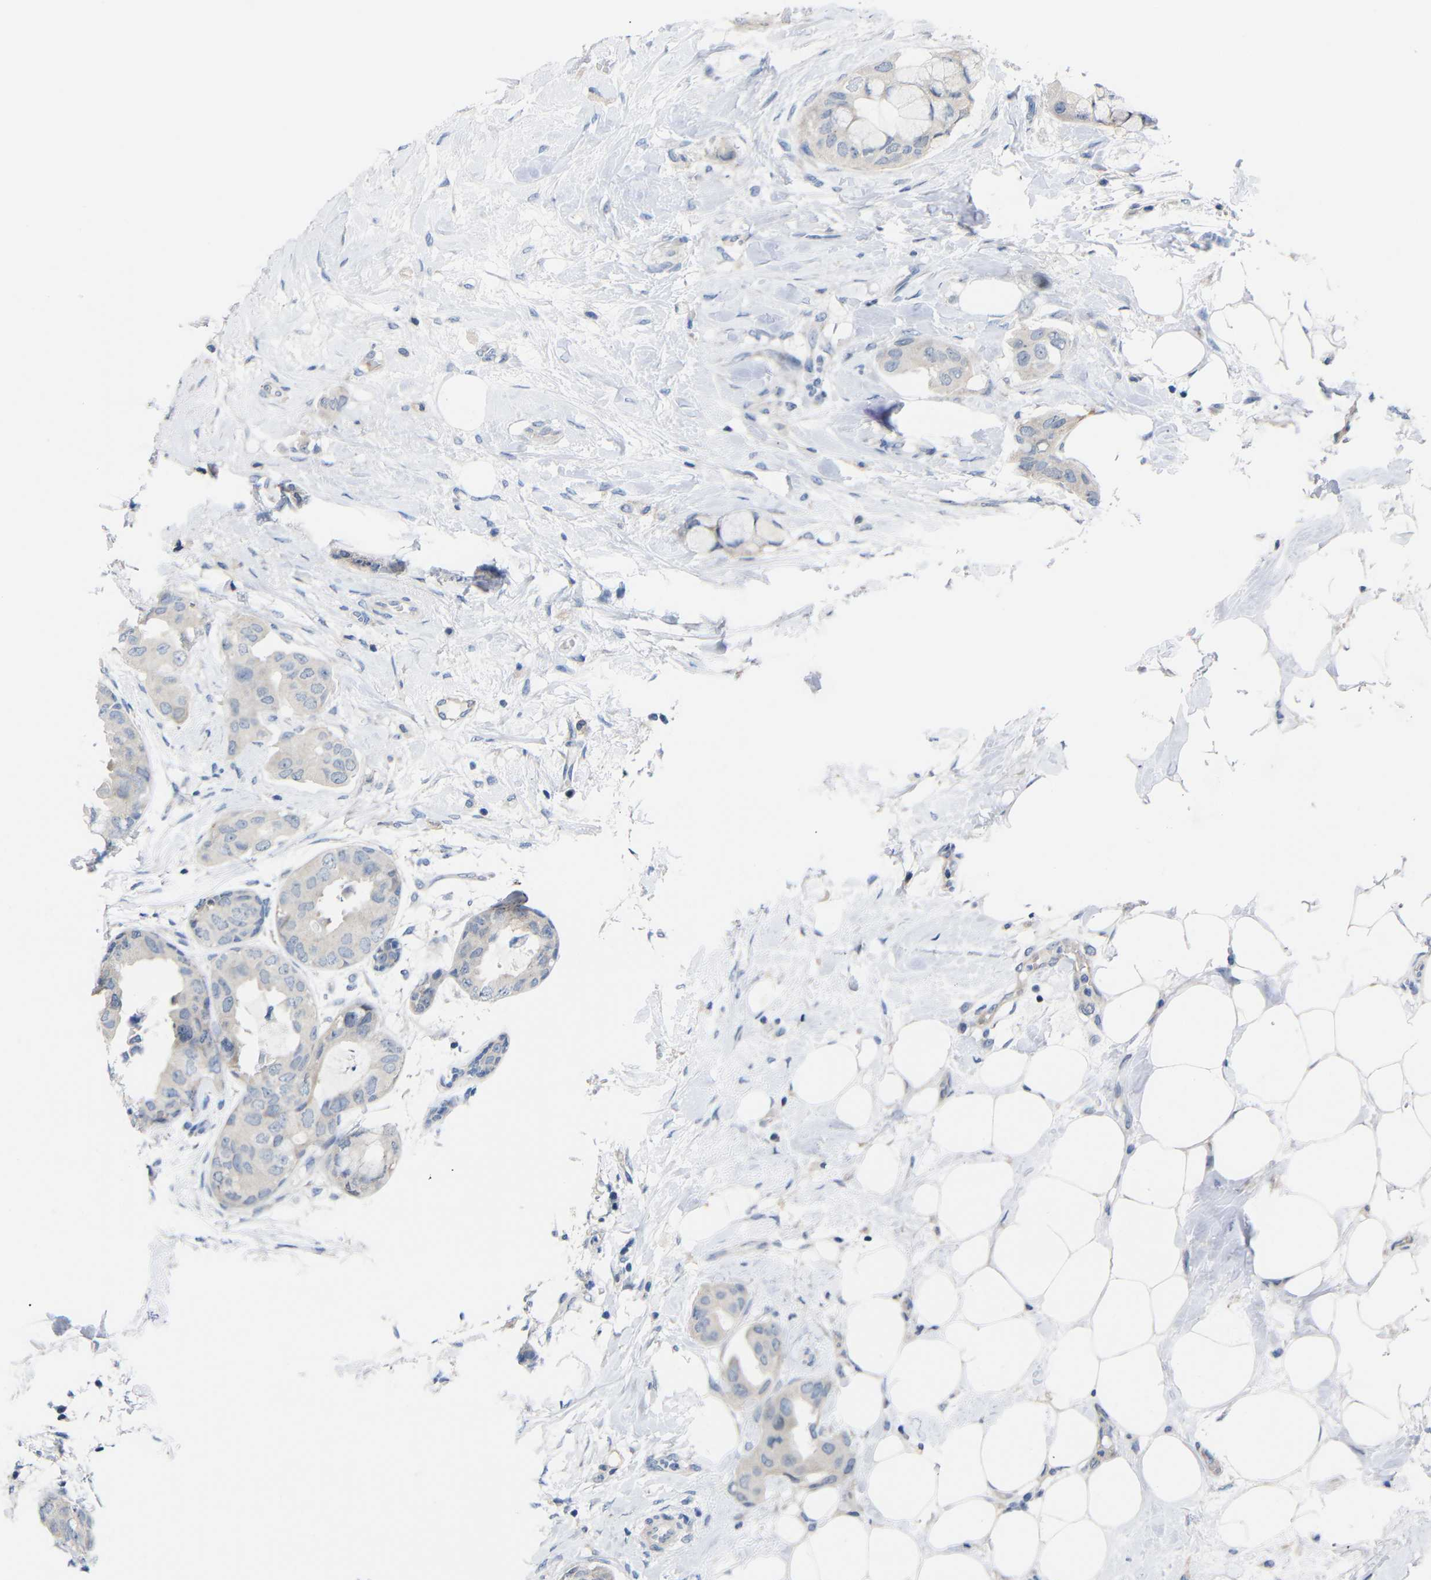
{"staining": {"intensity": "negative", "quantity": "none", "location": "none"}, "tissue": "breast cancer", "cell_type": "Tumor cells", "image_type": "cancer", "snomed": [{"axis": "morphology", "description": "Duct carcinoma"}, {"axis": "topography", "description": "Breast"}], "caption": "An immunohistochemistry histopathology image of breast cancer (intraductal carcinoma) is shown. There is no staining in tumor cells of breast cancer (intraductal carcinoma).", "gene": "CMTM1", "patient": {"sex": "female", "age": 40}}